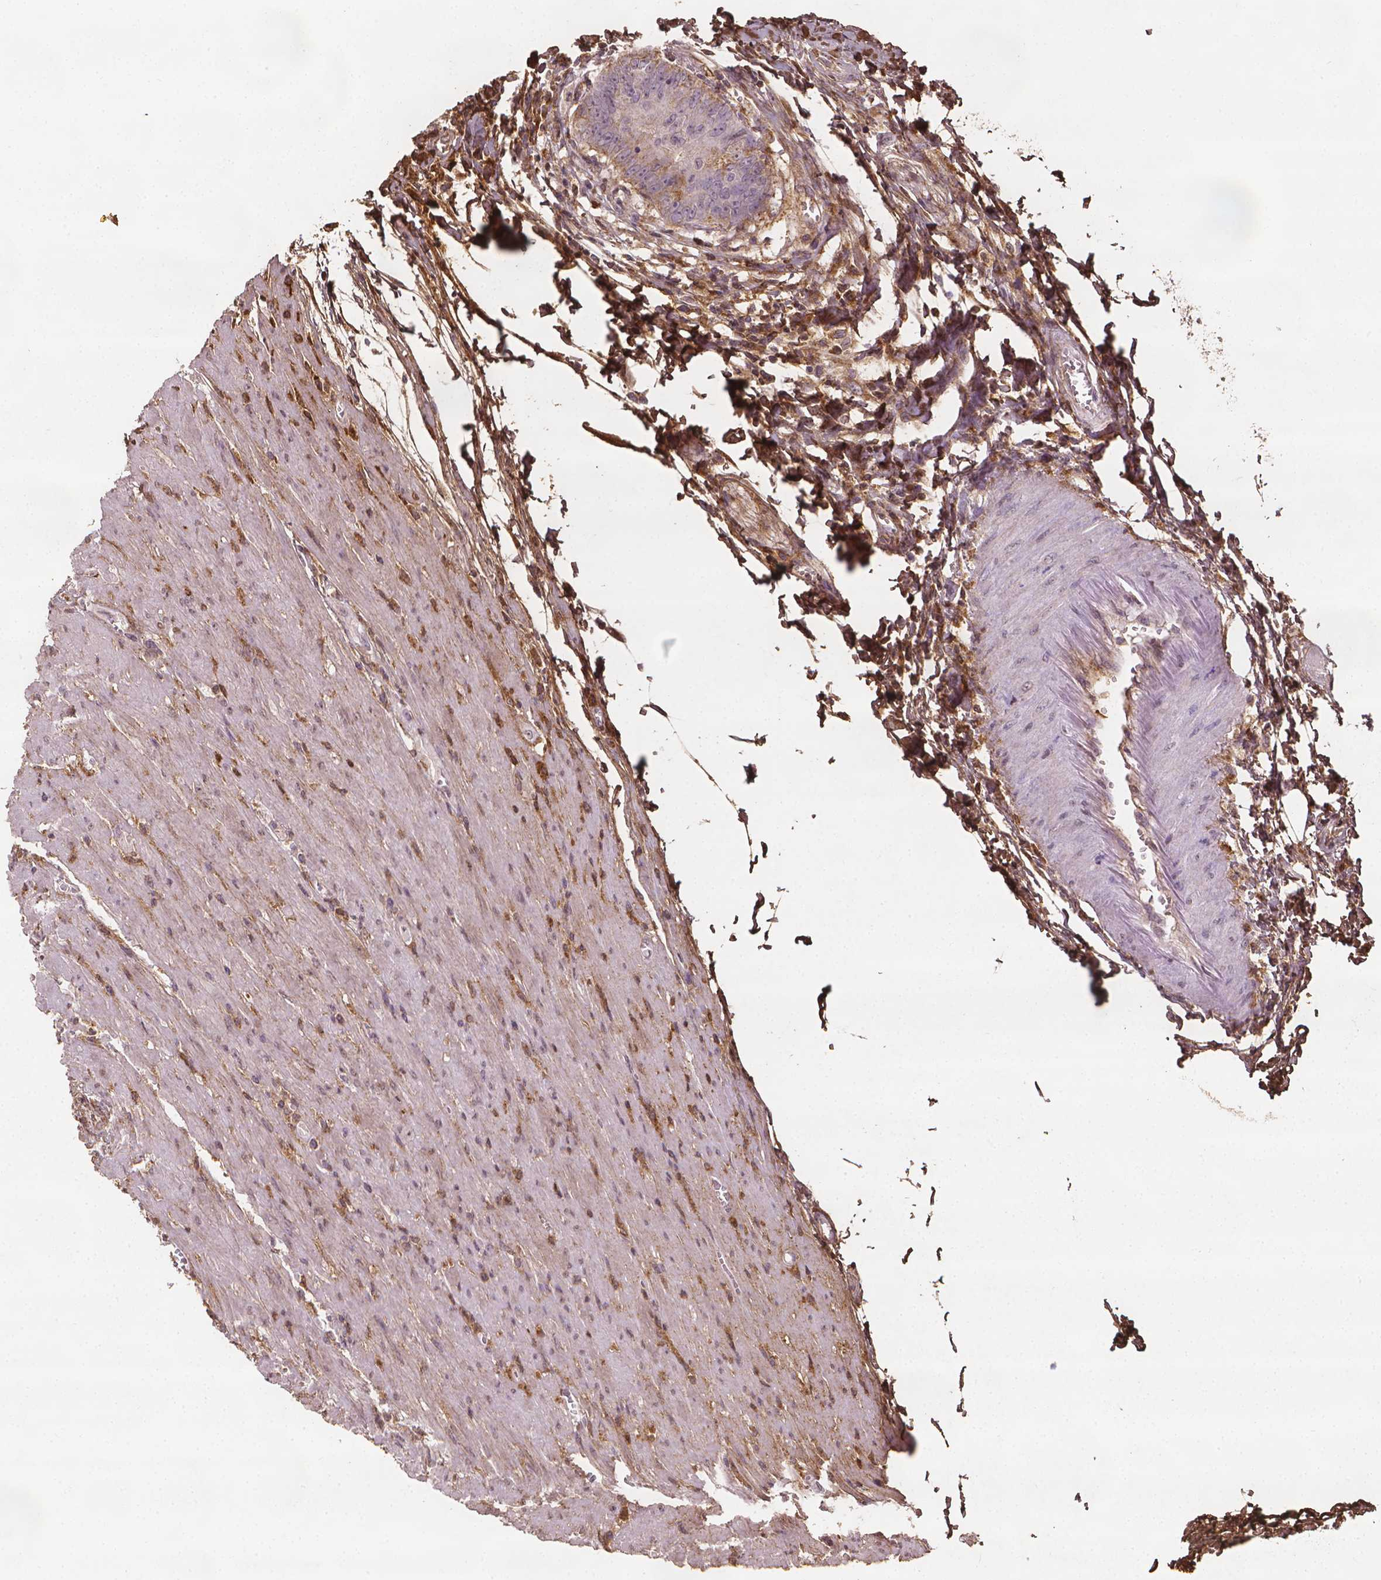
{"staining": {"intensity": "moderate", "quantity": "<25%", "location": "cytoplasmic/membranous"}, "tissue": "colorectal cancer", "cell_type": "Tumor cells", "image_type": "cancer", "snomed": [{"axis": "morphology", "description": "Adenocarcinoma, NOS"}, {"axis": "topography", "description": "Rectum"}], "caption": "Protein staining of colorectal adenocarcinoma tissue reveals moderate cytoplasmic/membranous positivity in about <25% of tumor cells.", "gene": "DCN", "patient": {"sex": "female", "age": 62}}